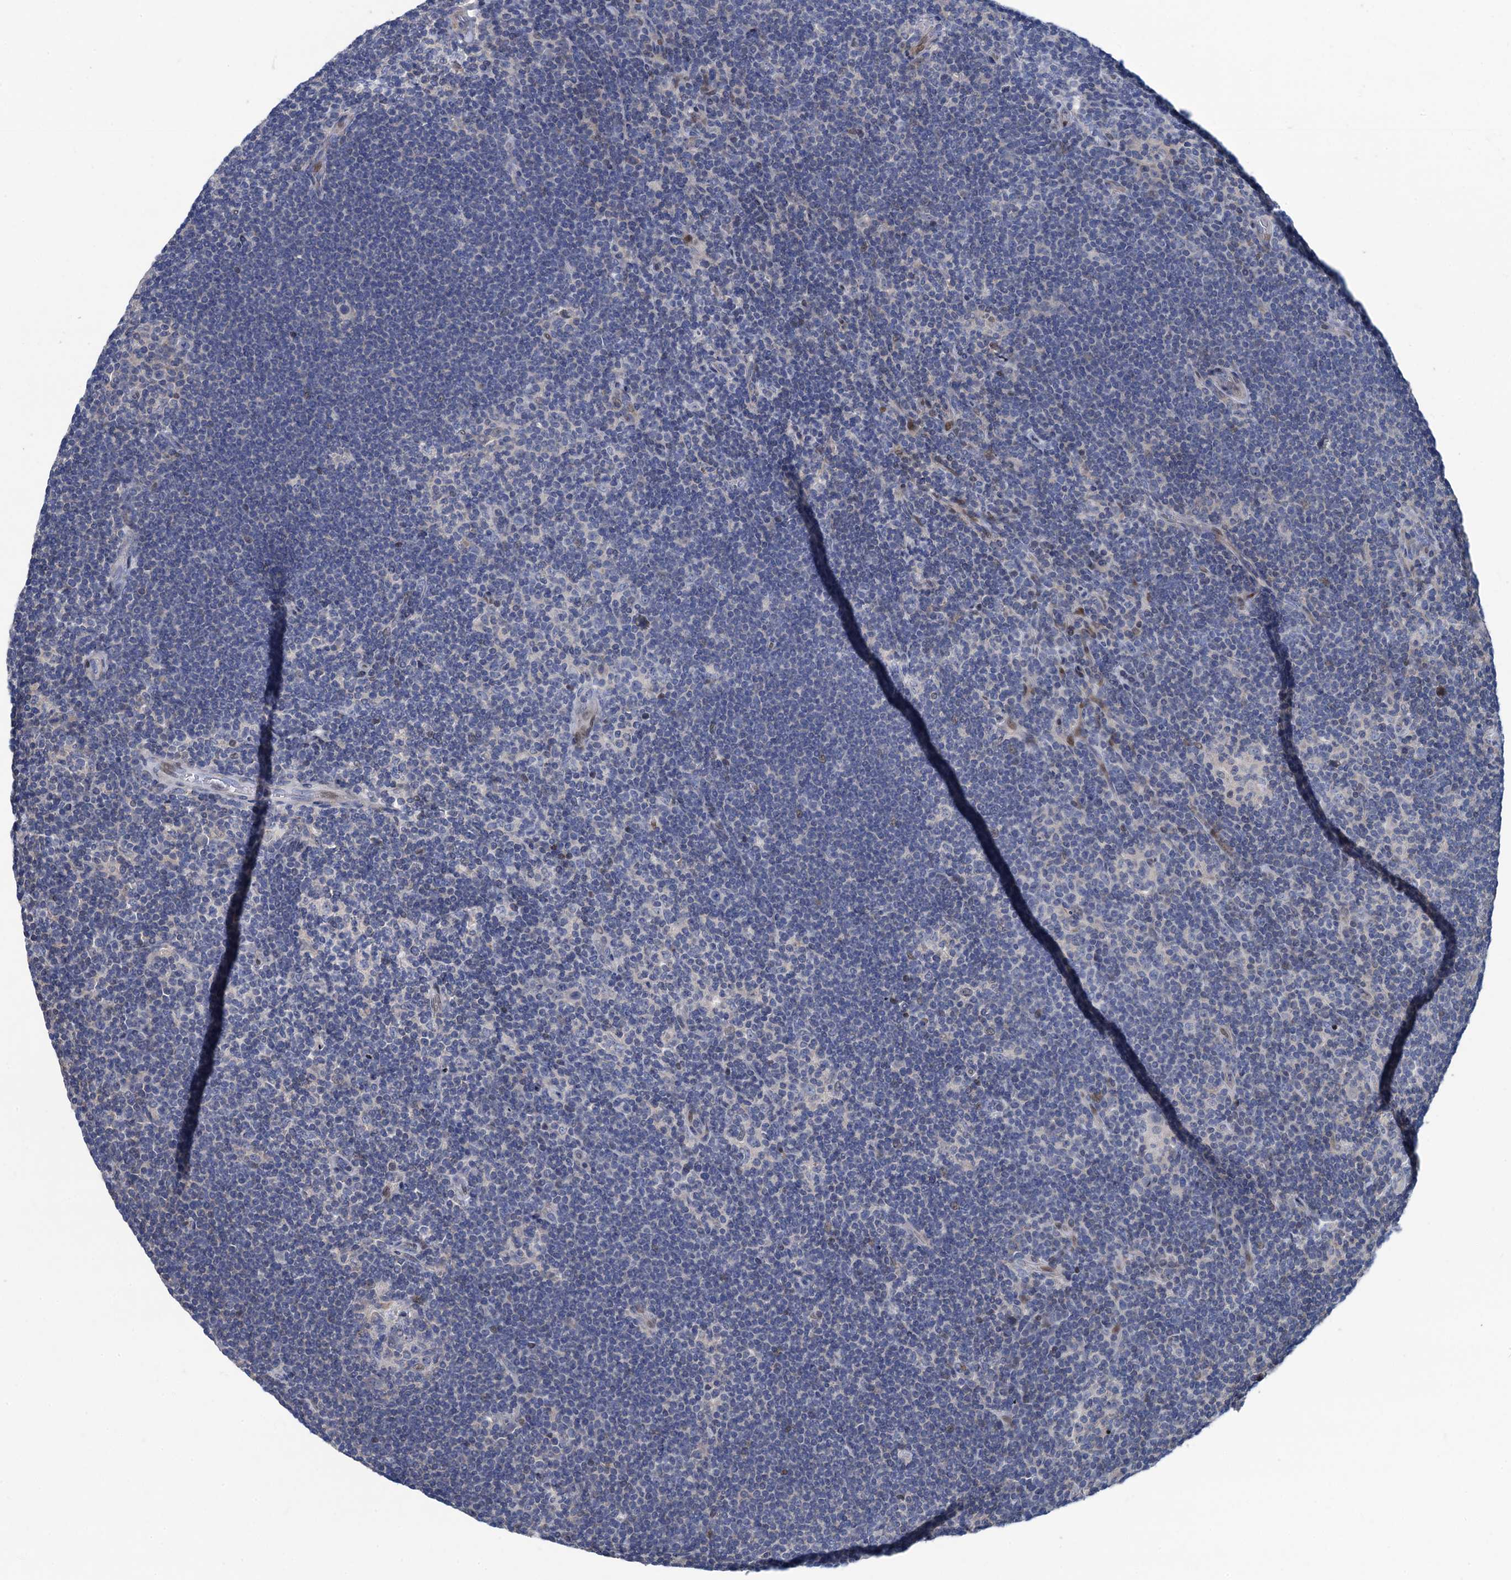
{"staining": {"intensity": "negative", "quantity": "none", "location": "none"}, "tissue": "lymphoma", "cell_type": "Tumor cells", "image_type": "cancer", "snomed": [{"axis": "morphology", "description": "Hodgkin's disease, NOS"}, {"axis": "topography", "description": "Lymph node"}], "caption": "A high-resolution histopathology image shows immunohistochemistry staining of lymphoma, which demonstrates no significant positivity in tumor cells.", "gene": "ESYT3", "patient": {"sex": "female", "age": 57}}